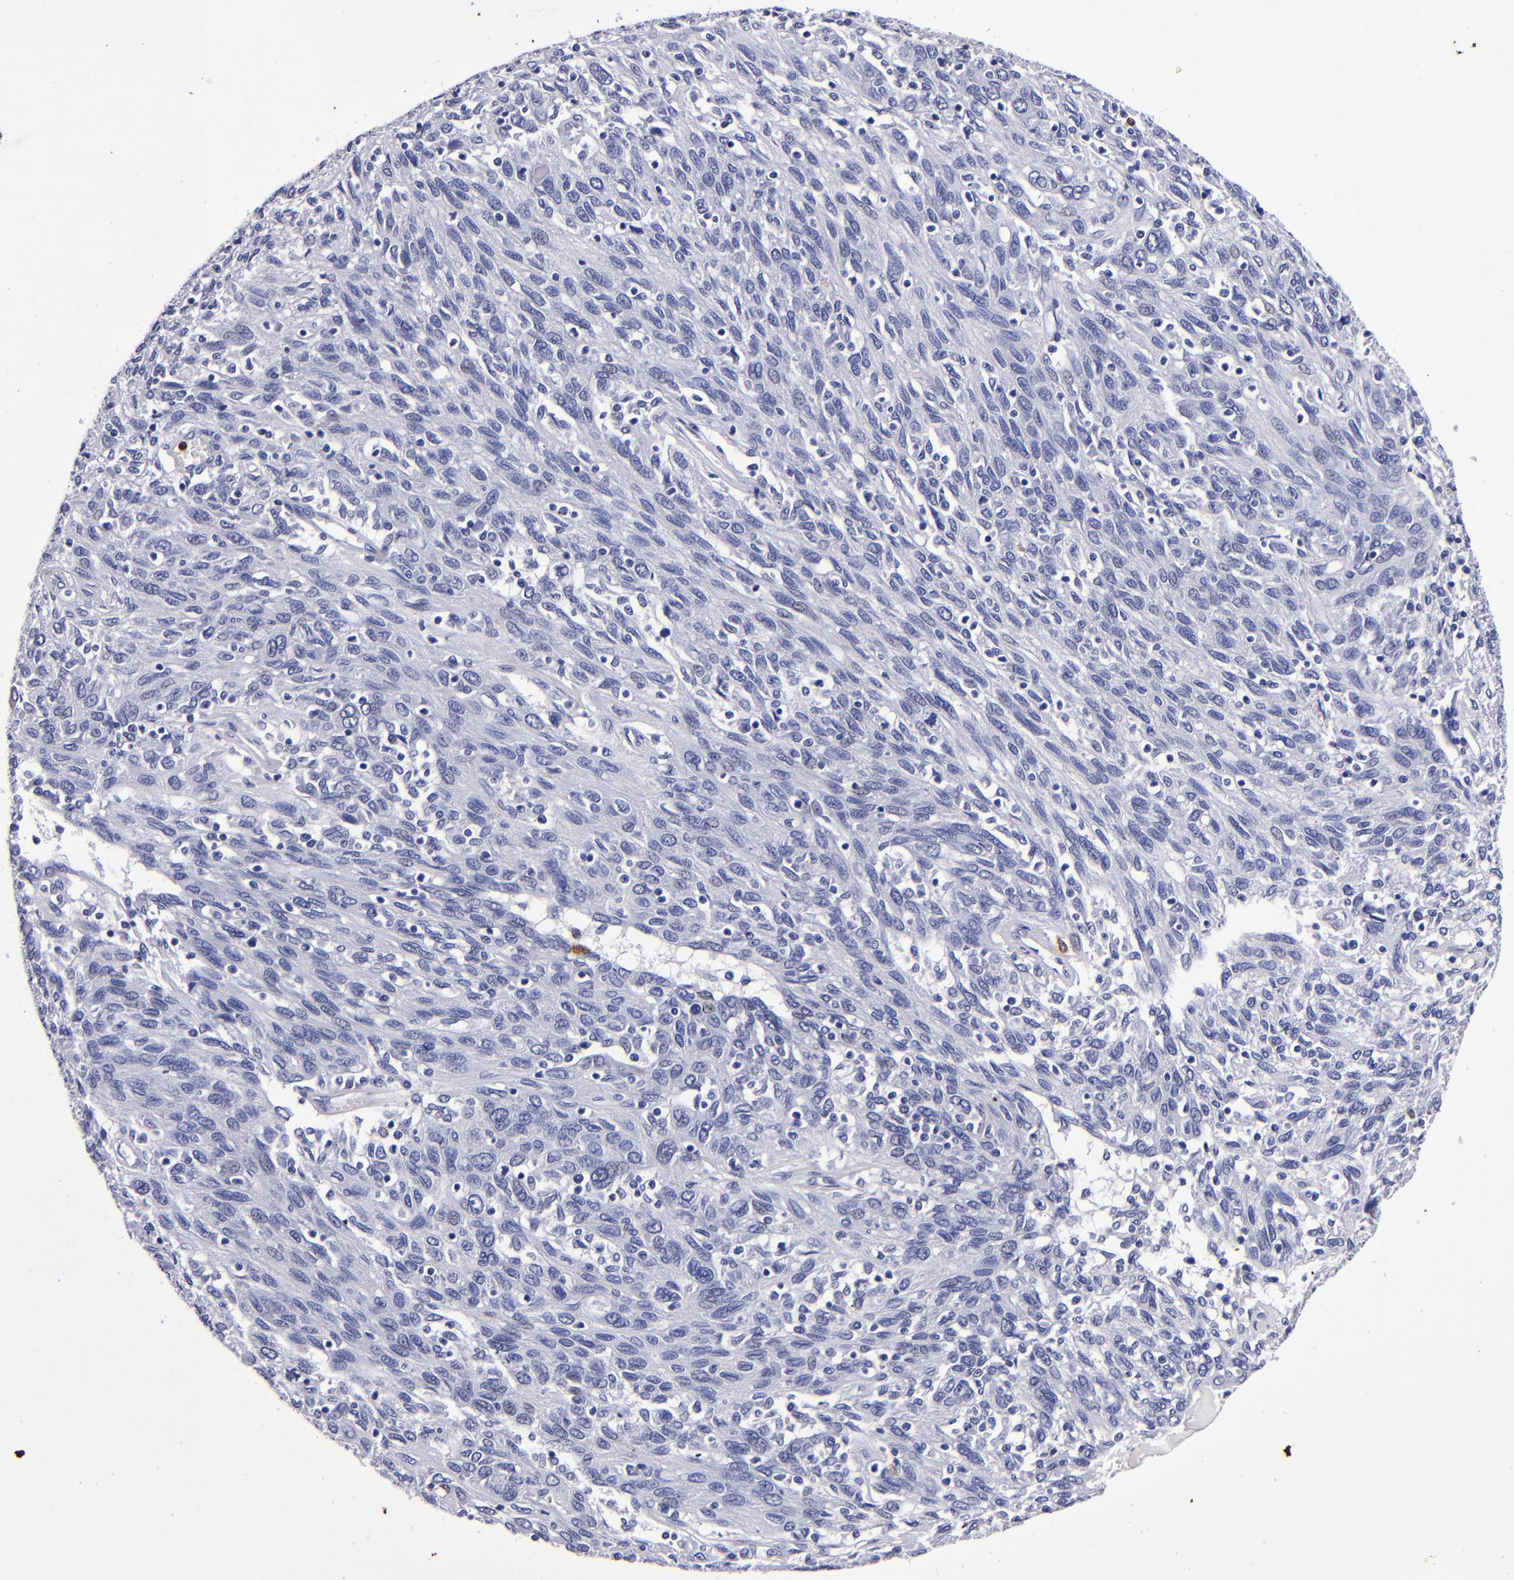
{"staining": {"intensity": "negative", "quantity": "none", "location": "none"}, "tissue": "ovarian cancer", "cell_type": "Tumor cells", "image_type": "cancer", "snomed": [{"axis": "morphology", "description": "Carcinoma, endometroid"}, {"axis": "topography", "description": "Ovary"}], "caption": "Protein analysis of ovarian cancer exhibits no significant positivity in tumor cells.", "gene": "S100A8", "patient": {"sex": "female", "age": 50}}